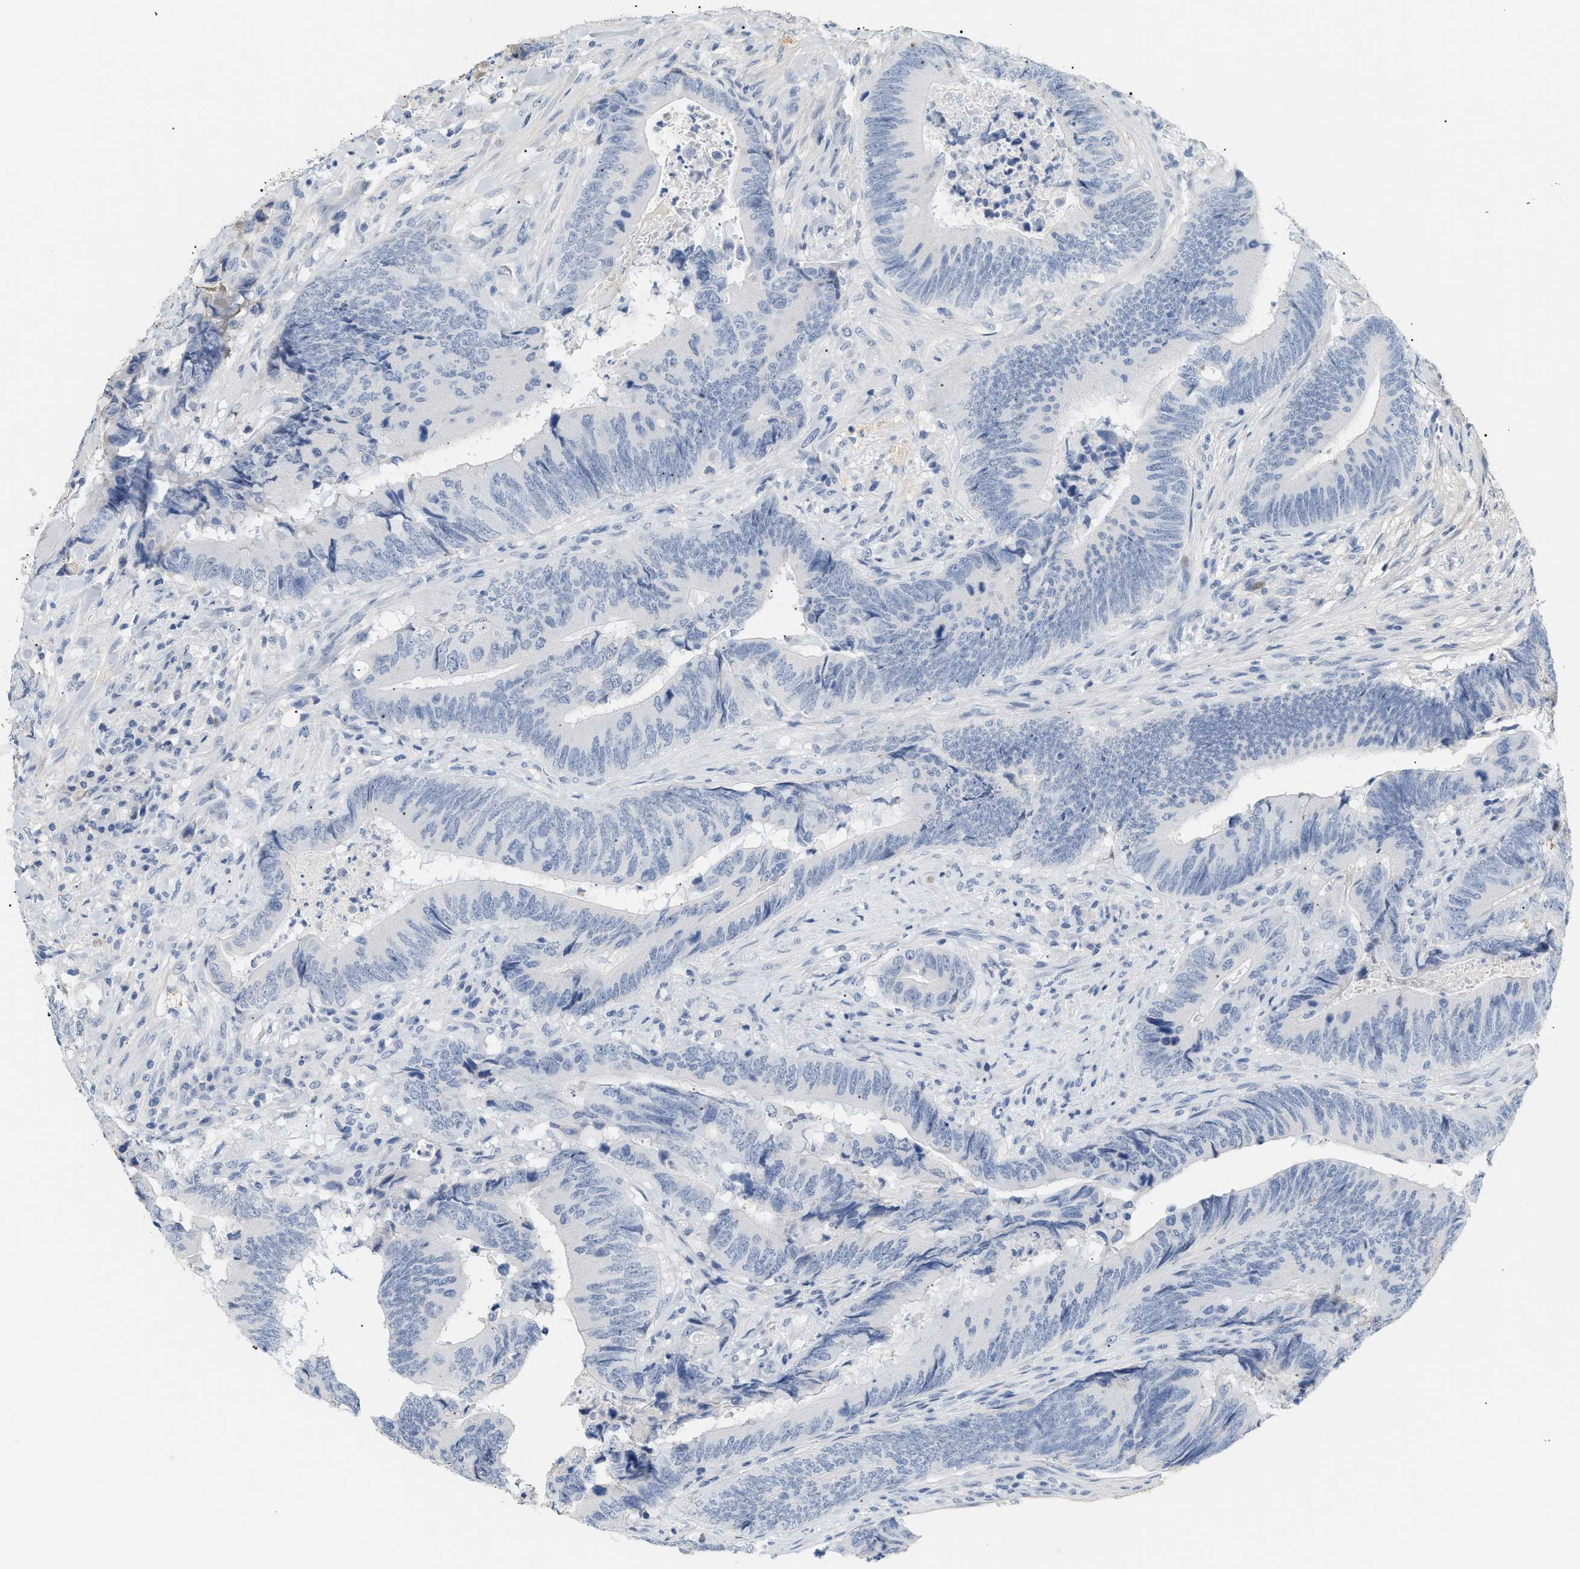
{"staining": {"intensity": "negative", "quantity": "none", "location": "none"}, "tissue": "colorectal cancer", "cell_type": "Tumor cells", "image_type": "cancer", "snomed": [{"axis": "morphology", "description": "Normal tissue, NOS"}, {"axis": "morphology", "description": "Adenocarcinoma, NOS"}, {"axis": "topography", "description": "Colon"}], "caption": "The image demonstrates no significant staining in tumor cells of colorectal cancer (adenocarcinoma). (DAB (3,3'-diaminobenzidine) IHC with hematoxylin counter stain).", "gene": "CFH", "patient": {"sex": "male", "age": 56}}